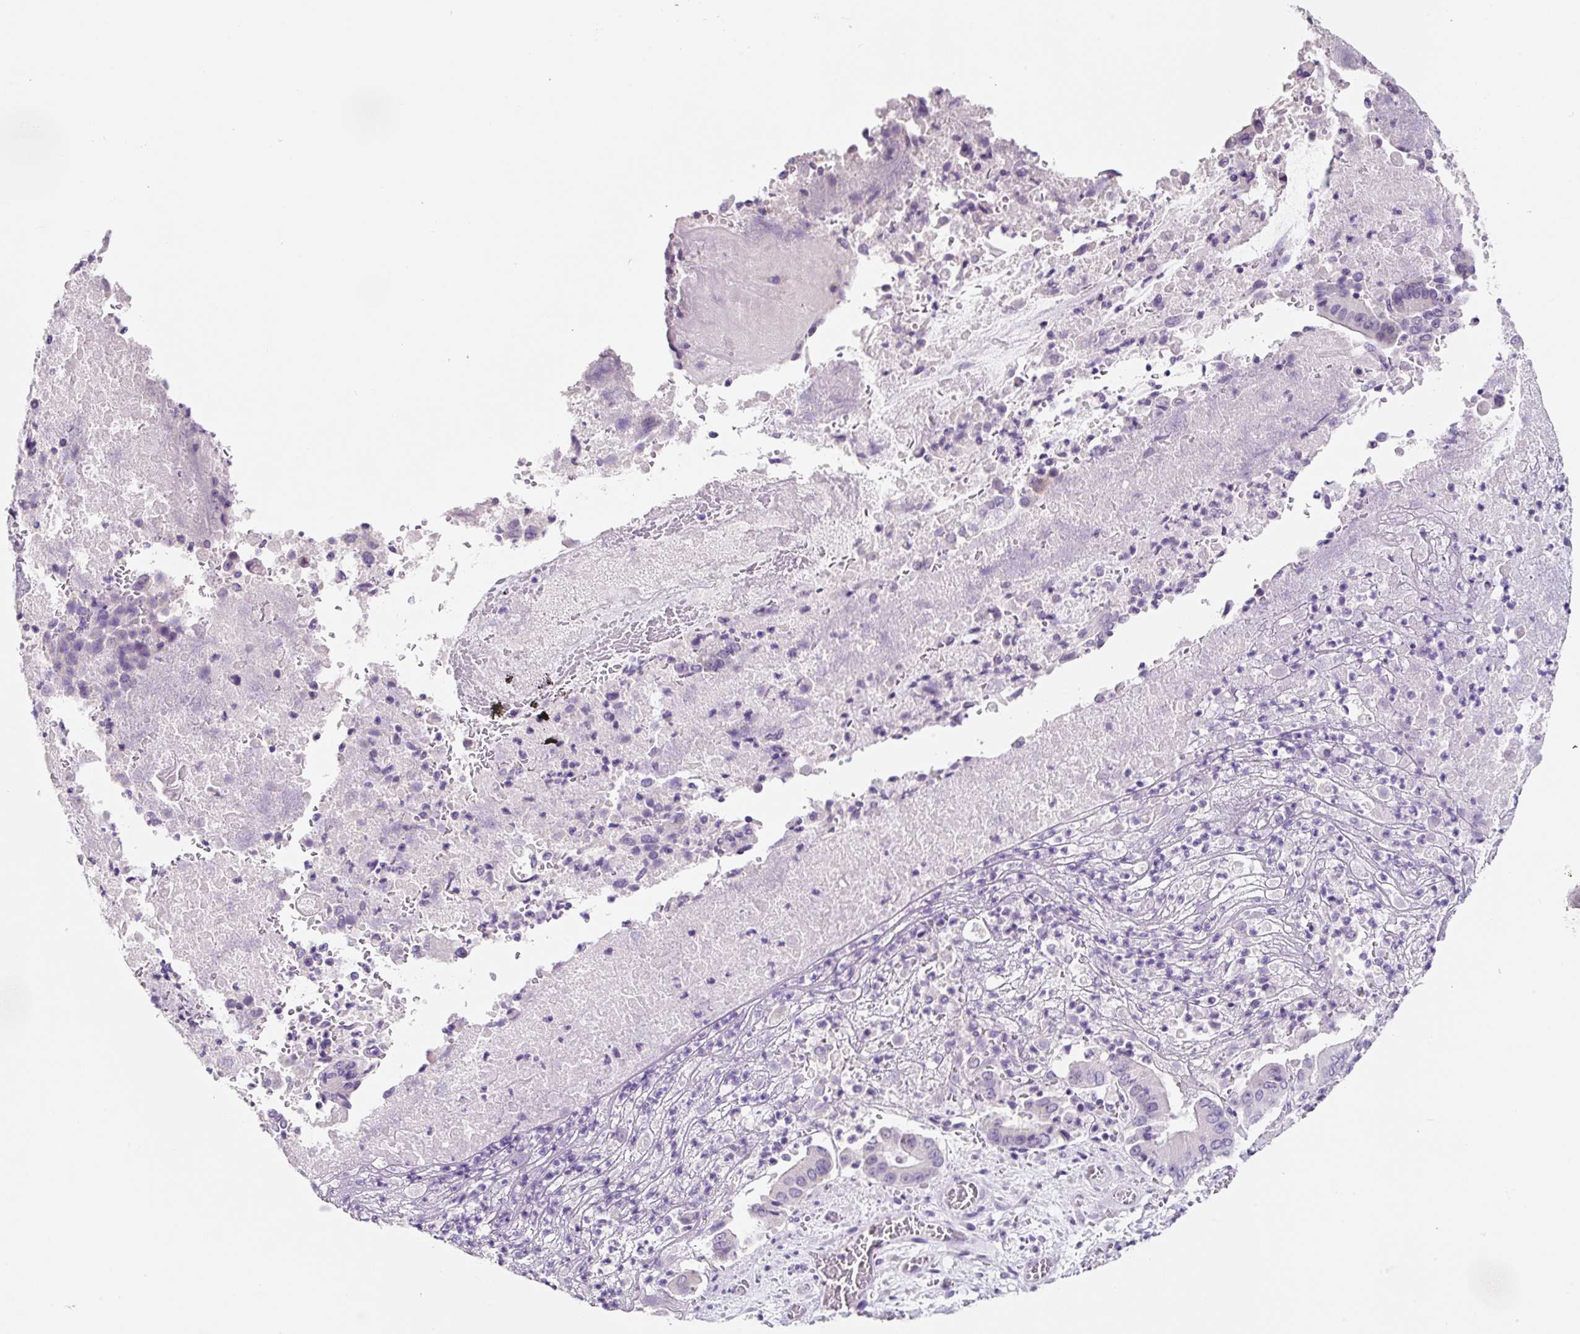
{"staining": {"intensity": "negative", "quantity": "none", "location": "none"}, "tissue": "pancreatic cancer", "cell_type": "Tumor cells", "image_type": "cancer", "snomed": [{"axis": "morphology", "description": "Adenocarcinoma, NOS"}, {"axis": "topography", "description": "Pancreas"}], "caption": "Immunohistochemistry (IHC) image of human pancreatic adenocarcinoma stained for a protein (brown), which demonstrates no expression in tumor cells.", "gene": "SYP", "patient": {"sex": "female", "age": 77}}